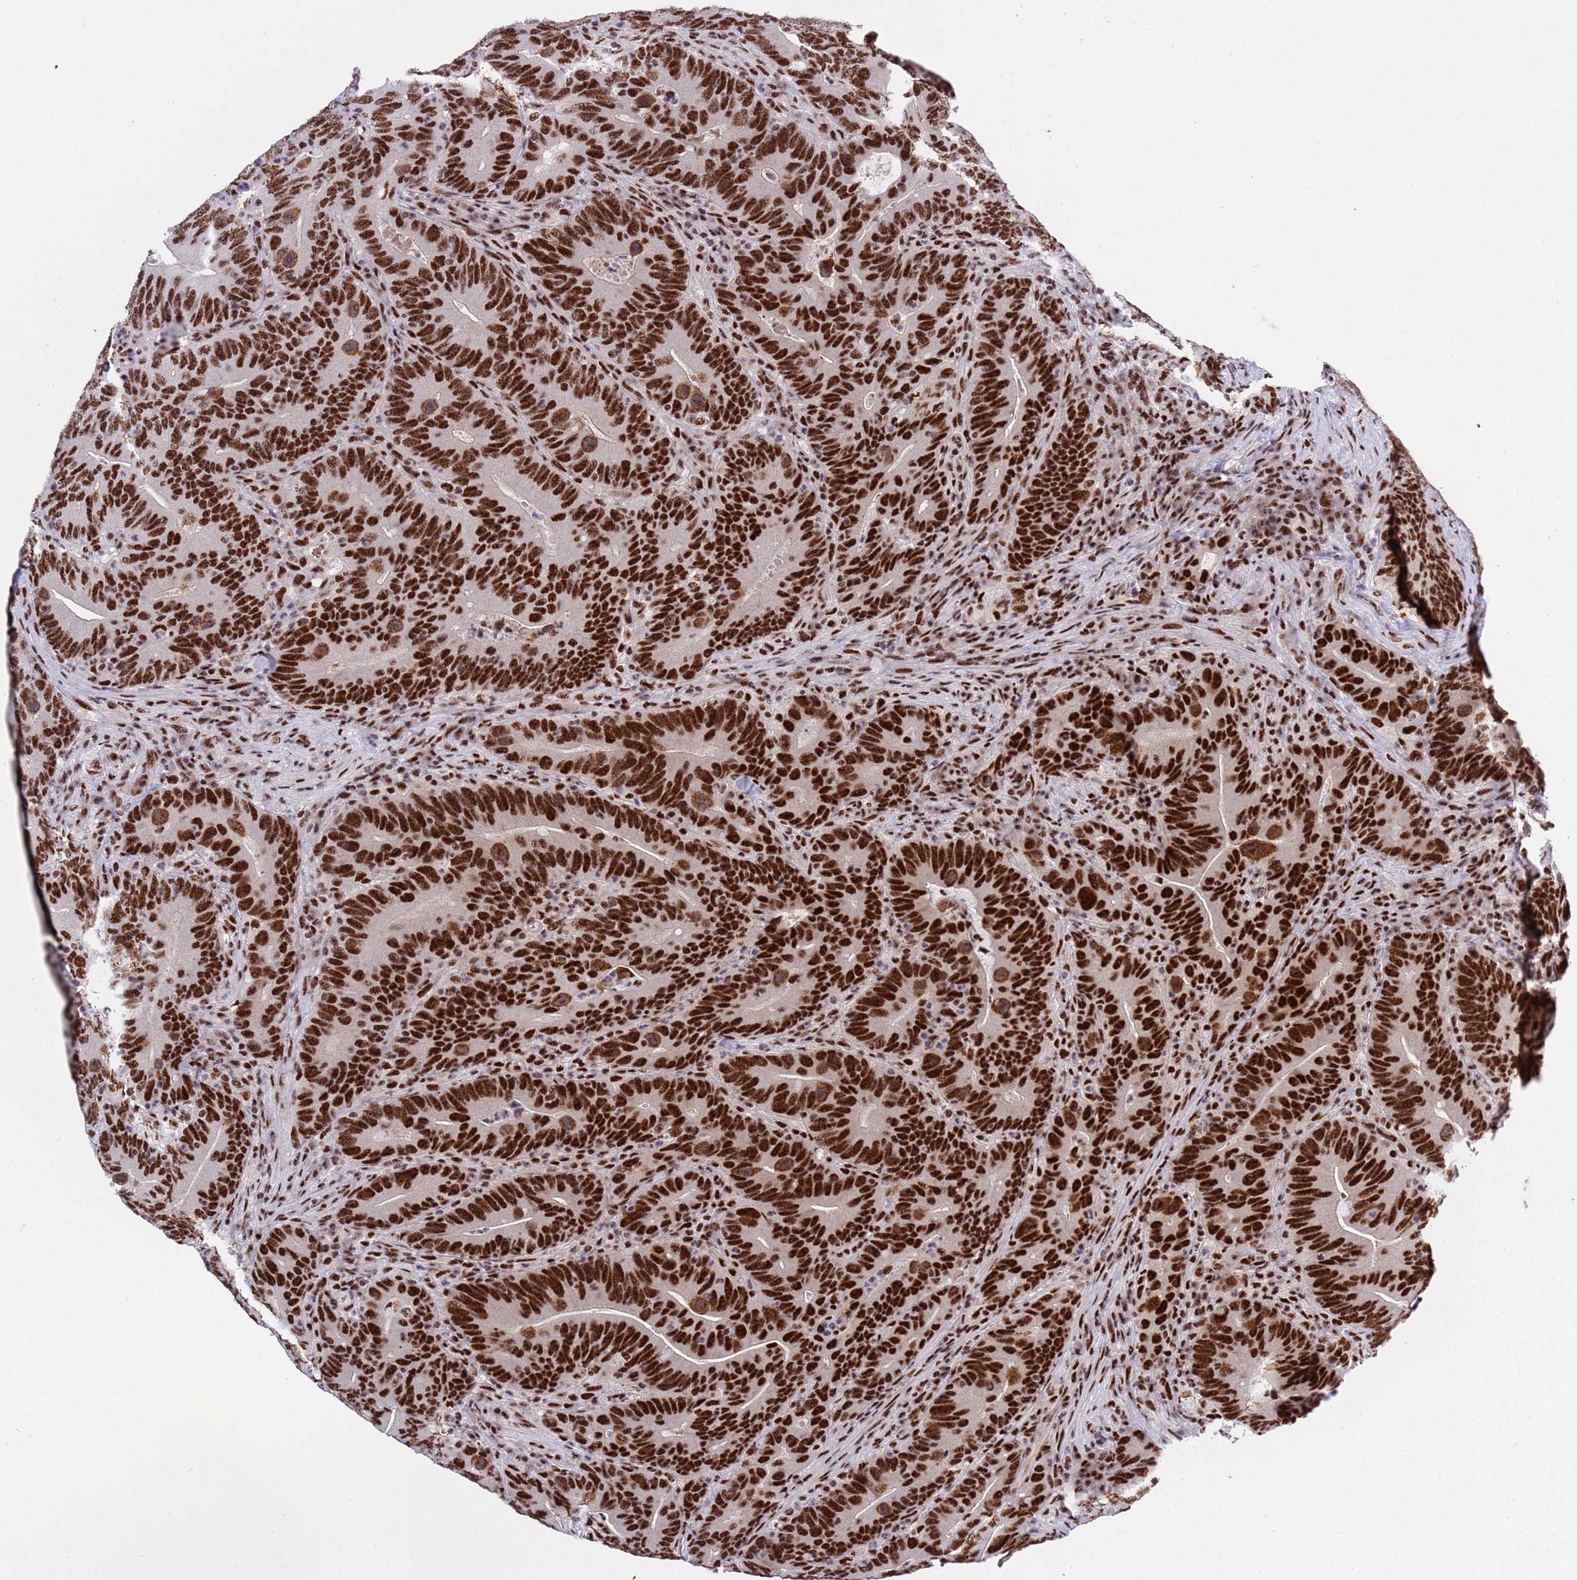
{"staining": {"intensity": "strong", "quantity": ">75%", "location": "nuclear"}, "tissue": "colorectal cancer", "cell_type": "Tumor cells", "image_type": "cancer", "snomed": [{"axis": "morphology", "description": "Adenocarcinoma, NOS"}, {"axis": "topography", "description": "Colon"}], "caption": "Tumor cells exhibit high levels of strong nuclear expression in approximately >75% of cells in adenocarcinoma (colorectal).", "gene": "THOC2", "patient": {"sex": "female", "age": 66}}